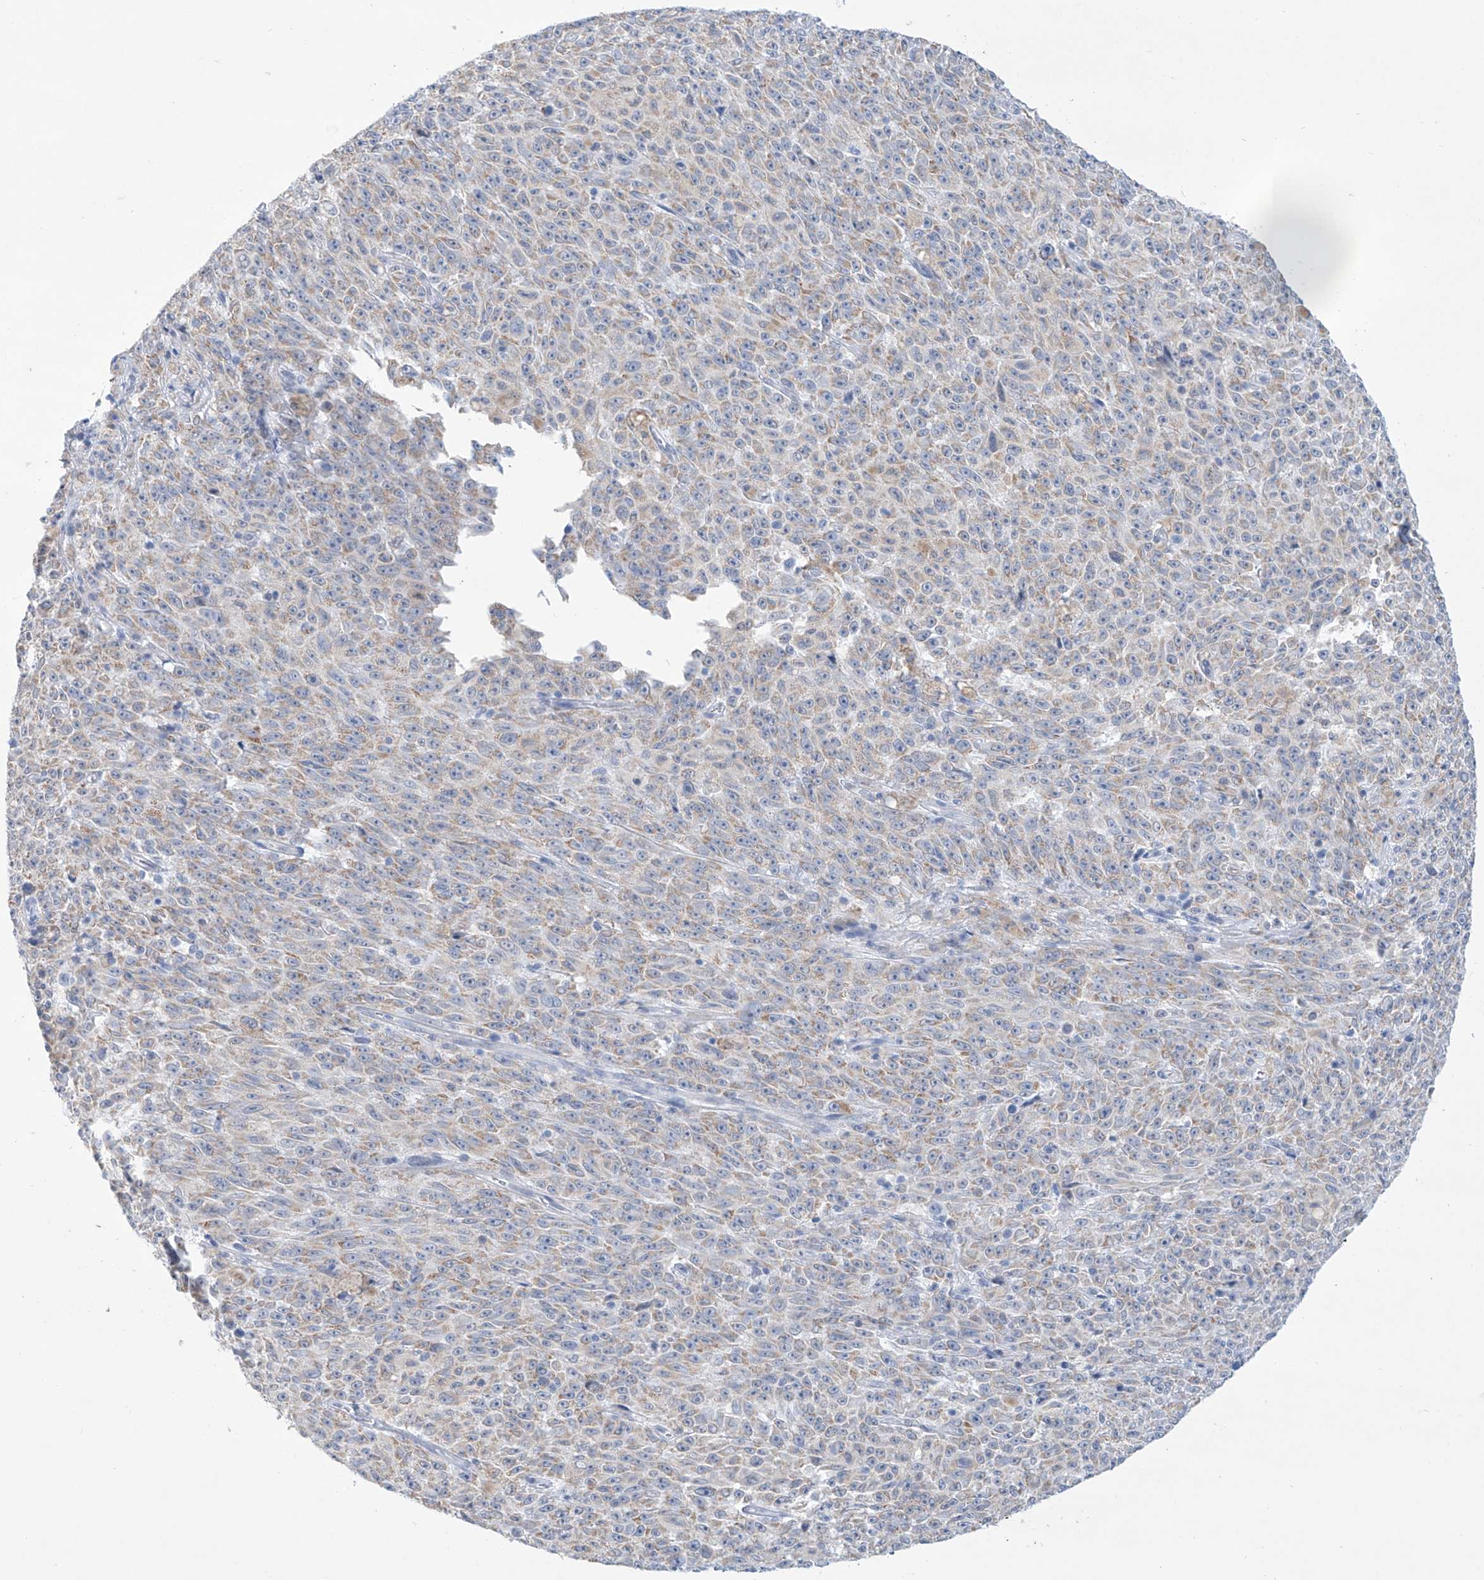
{"staining": {"intensity": "weak", "quantity": "<25%", "location": "cytoplasmic/membranous"}, "tissue": "melanoma", "cell_type": "Tumor cells", "image_type": "cancer", "snomed": [{"axis": "morphology", "description": "Malignant melanoma, NOS"}, {"axis": "topography", "description": "Skin"}], "caption": "There is no significant expression in tumor cells of melanoma.", "gene": "ALDH6A1", "patient": {"sex": "female", "age": 82}}